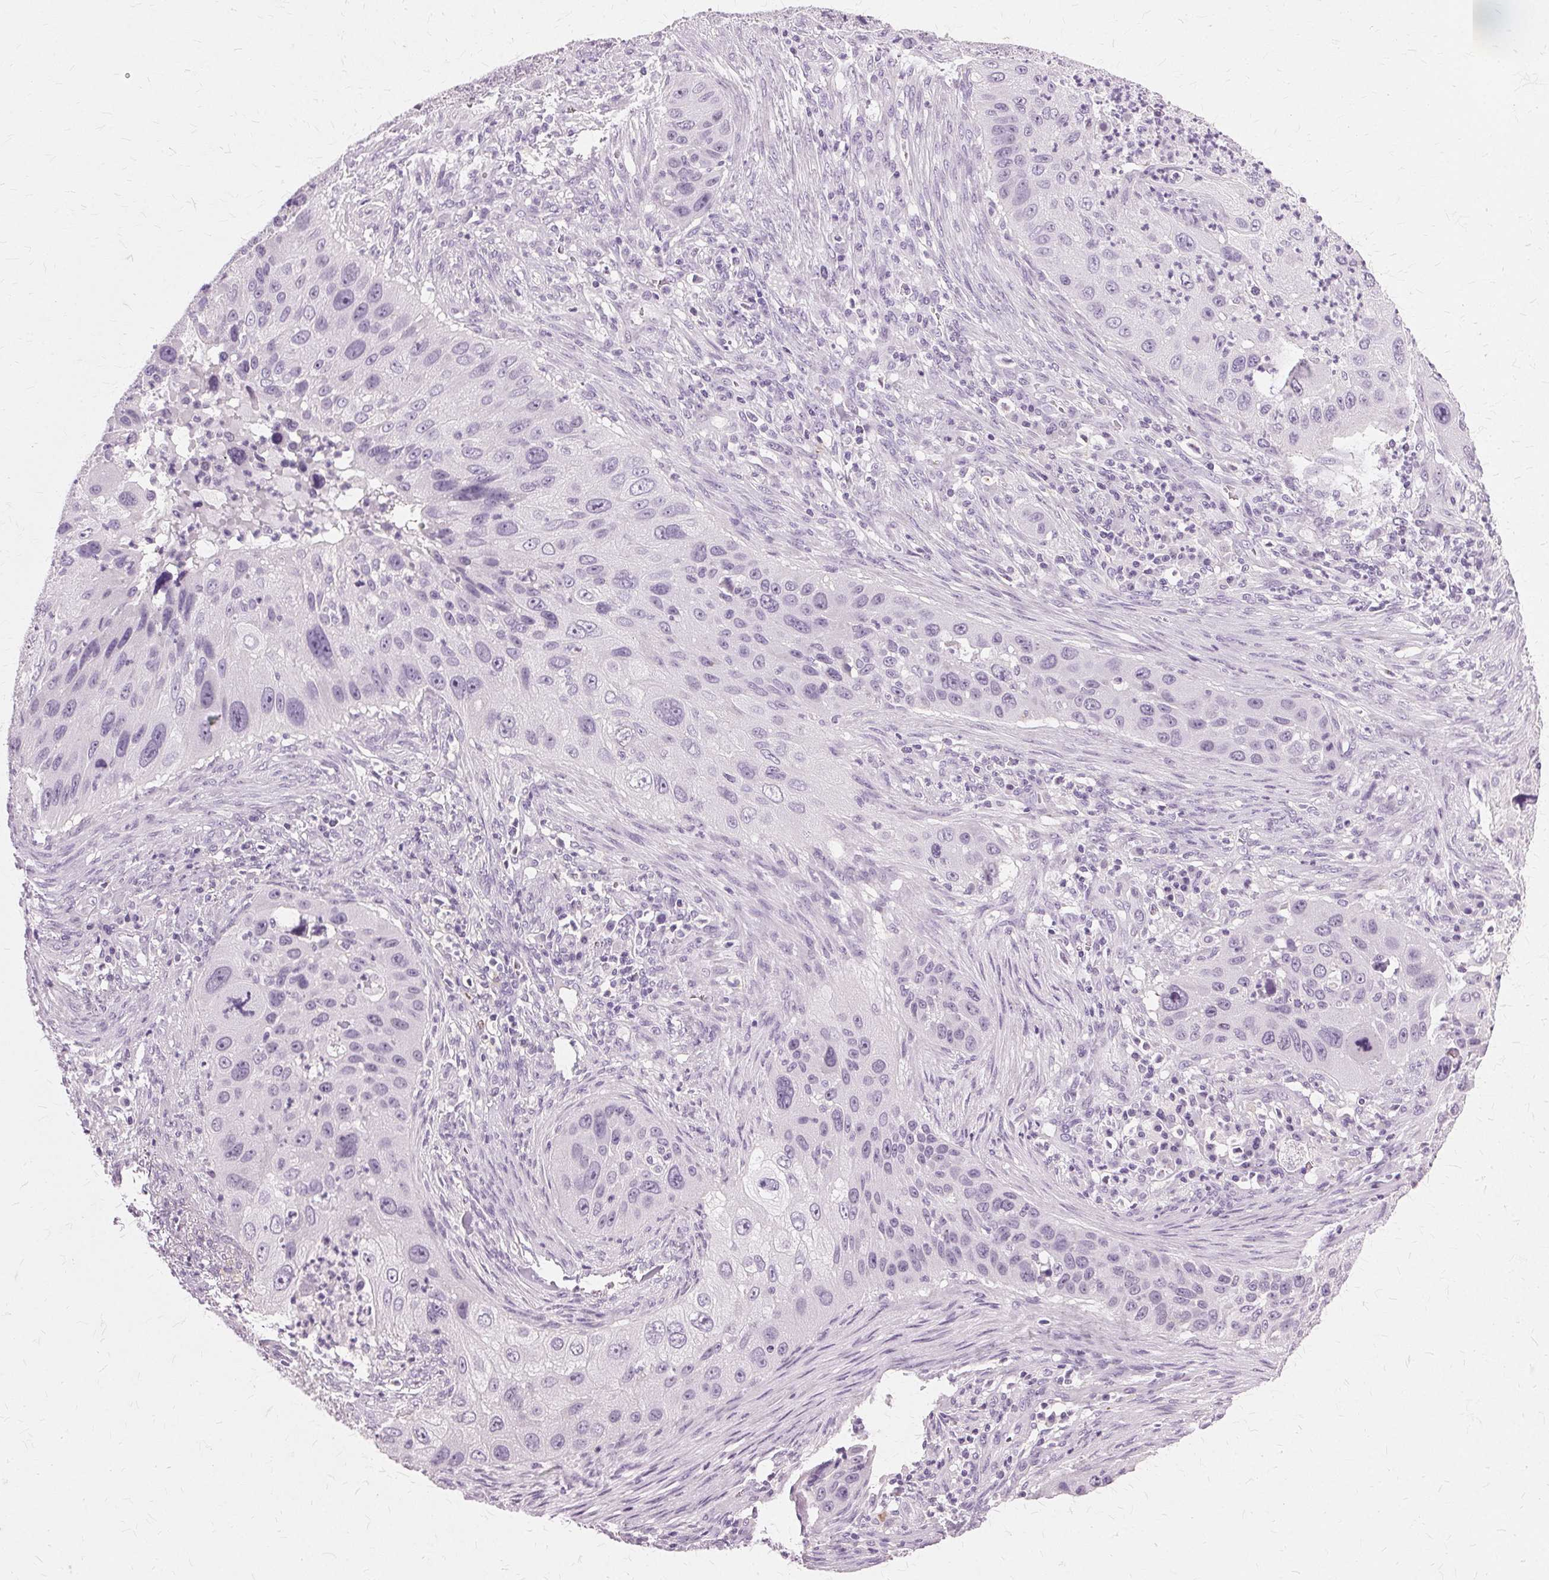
{"staining": {"intensity": "negative", "quantity": "none", "location": "none"}, "tissue": "lung cancer", "cell_type": "Tumor cells", "image_type": "cancer", "snomed": [{"axis": "morphology", "description": "Squamous cell carcinoma, NOS"}, {"axis": "topography", "description": "Lung"}], "caption": "Immunohistochemistry (IHC) image of lung squamous cell carcinoma stained for a protein (brown), which demonstrates no positivity in tumor cells. (DAB (3,3'-diaminobenzidine) immunohistochemistry visualized using brightfield microscopy, high magnification).", "gene": "SLC45A3", "patient": {"sex": "male", "age": 63}}